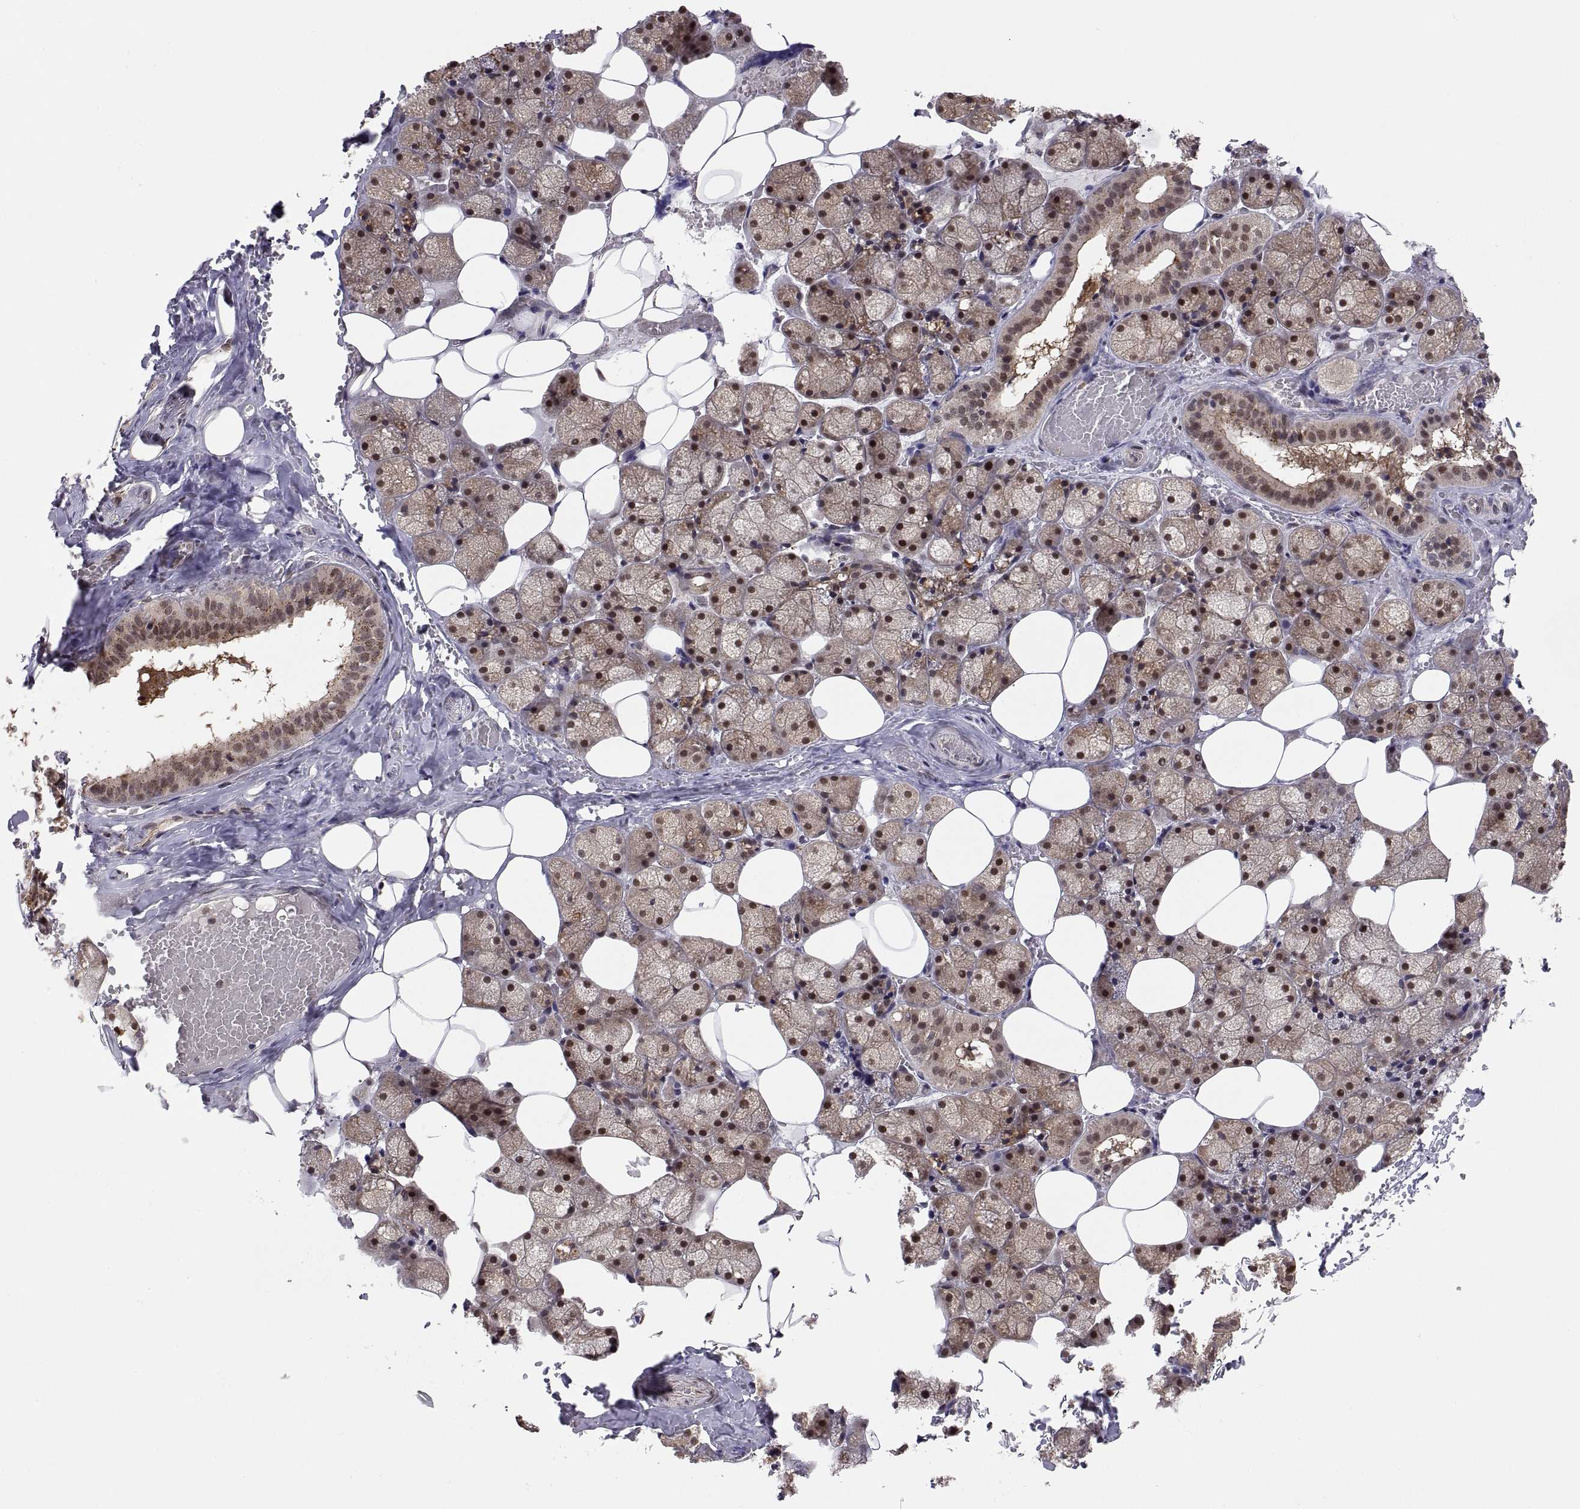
{"staining": {"intensity": "moderate", "quantity": ">75%", "location": "cytoplasmic/membranous,nuclear"}, "tissue": "salivary gland", "cell_type": "Glandular cells", "image_type": "normal", "snomed": [{"axis": "morphology", "description": "Normal tissue, NOS"}, {"axis": "topography", "description": "Salivary gland"}], "caption": "Glandular cells reveal medium levels of moderate cytoplasmic/membranous,nuclear positivity in about >75% of cells in normal human salivary gland.", "gene": "PSMC2", "patient": {"sex": "male", "age": 38}}